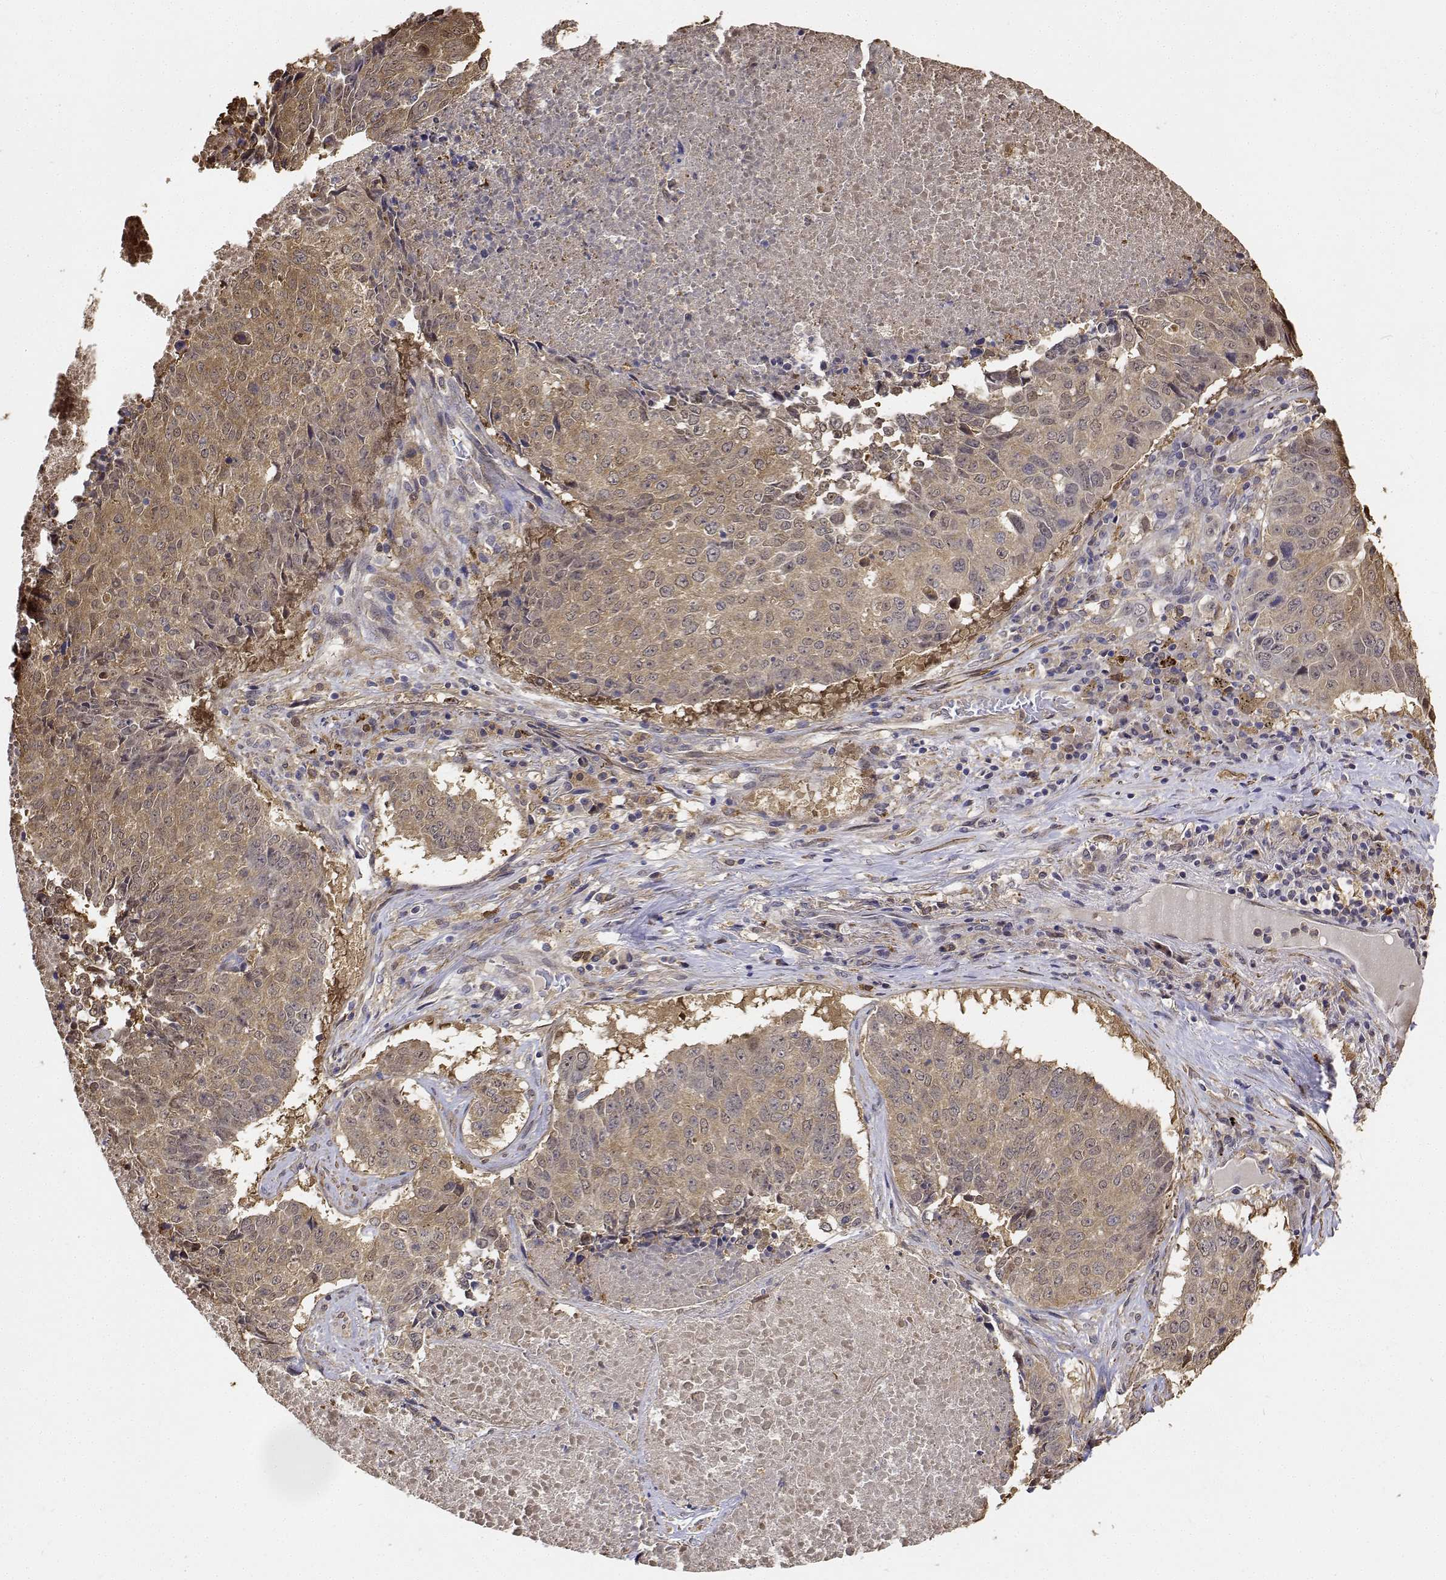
{"staining": {"intensity": "moderate", "quantity": ">75%", "location": "cytoplasmic/membranous"}, "tissue": "lung cancer", "cell_type": "Tumor cells", "image_type": "cancer", "snomed": [{"axis": "morphology", "description": "Normal tissue, NOS"}, {"axis": "morphology", "description": "Squamous cell carcinoma, NOS"}, {"axis": "topography", "description": "Bronchus"}, {"axis": "topography", "description": "Lung"}], "caption": "This micrograph shows lung cancer (squamous cell carcinoma) stained with immunohistochemistry to label a protein in brown. The cytoplasmic/membranous of tumor cells show moderate positivity for the protein. Nuclei are counter-stained blue.", "gene": "PCID2", "patient": {"sex": "male", "age": 64}}